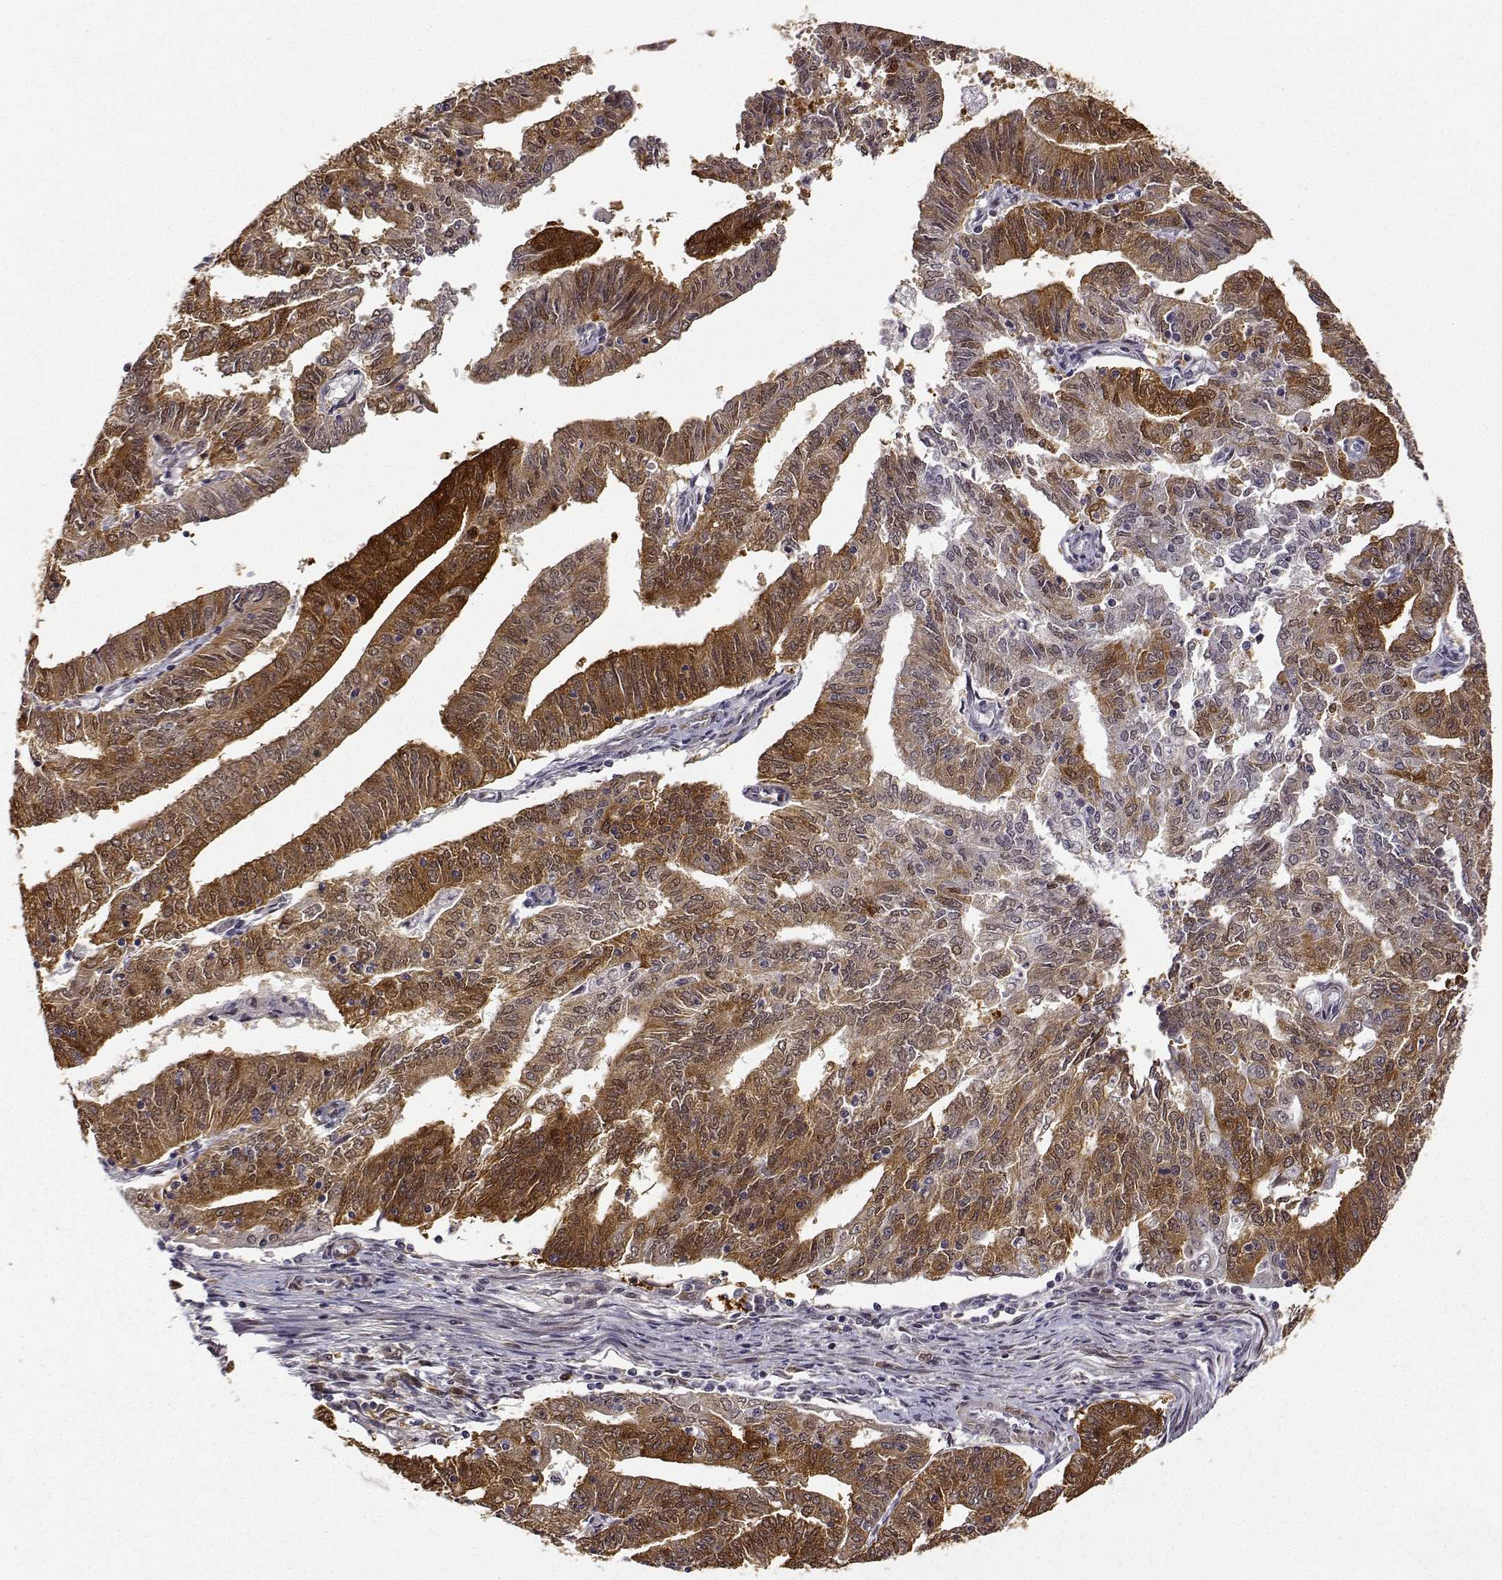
{"staining": {"intensity": "moderate", "quantity": ">75%", "location": "cytoplasmic/membranous"}, "tissue": "endometrial cancer", "cell_type": "Tumor cells", "image_type": "cancer", "snomed": [{"axis": "morphology", "description": "Adenocarcinoma, NOS"}, {"axis": "topography", "description": "Endometrium"}], "caption": "A brown stain highlights moderate cytoplasmic/membranous staining of a protein in endometrial adenocarcinoma tumor cells.", "gene": "PHGDH", "patient": {"sex": "female", "age": 82}}